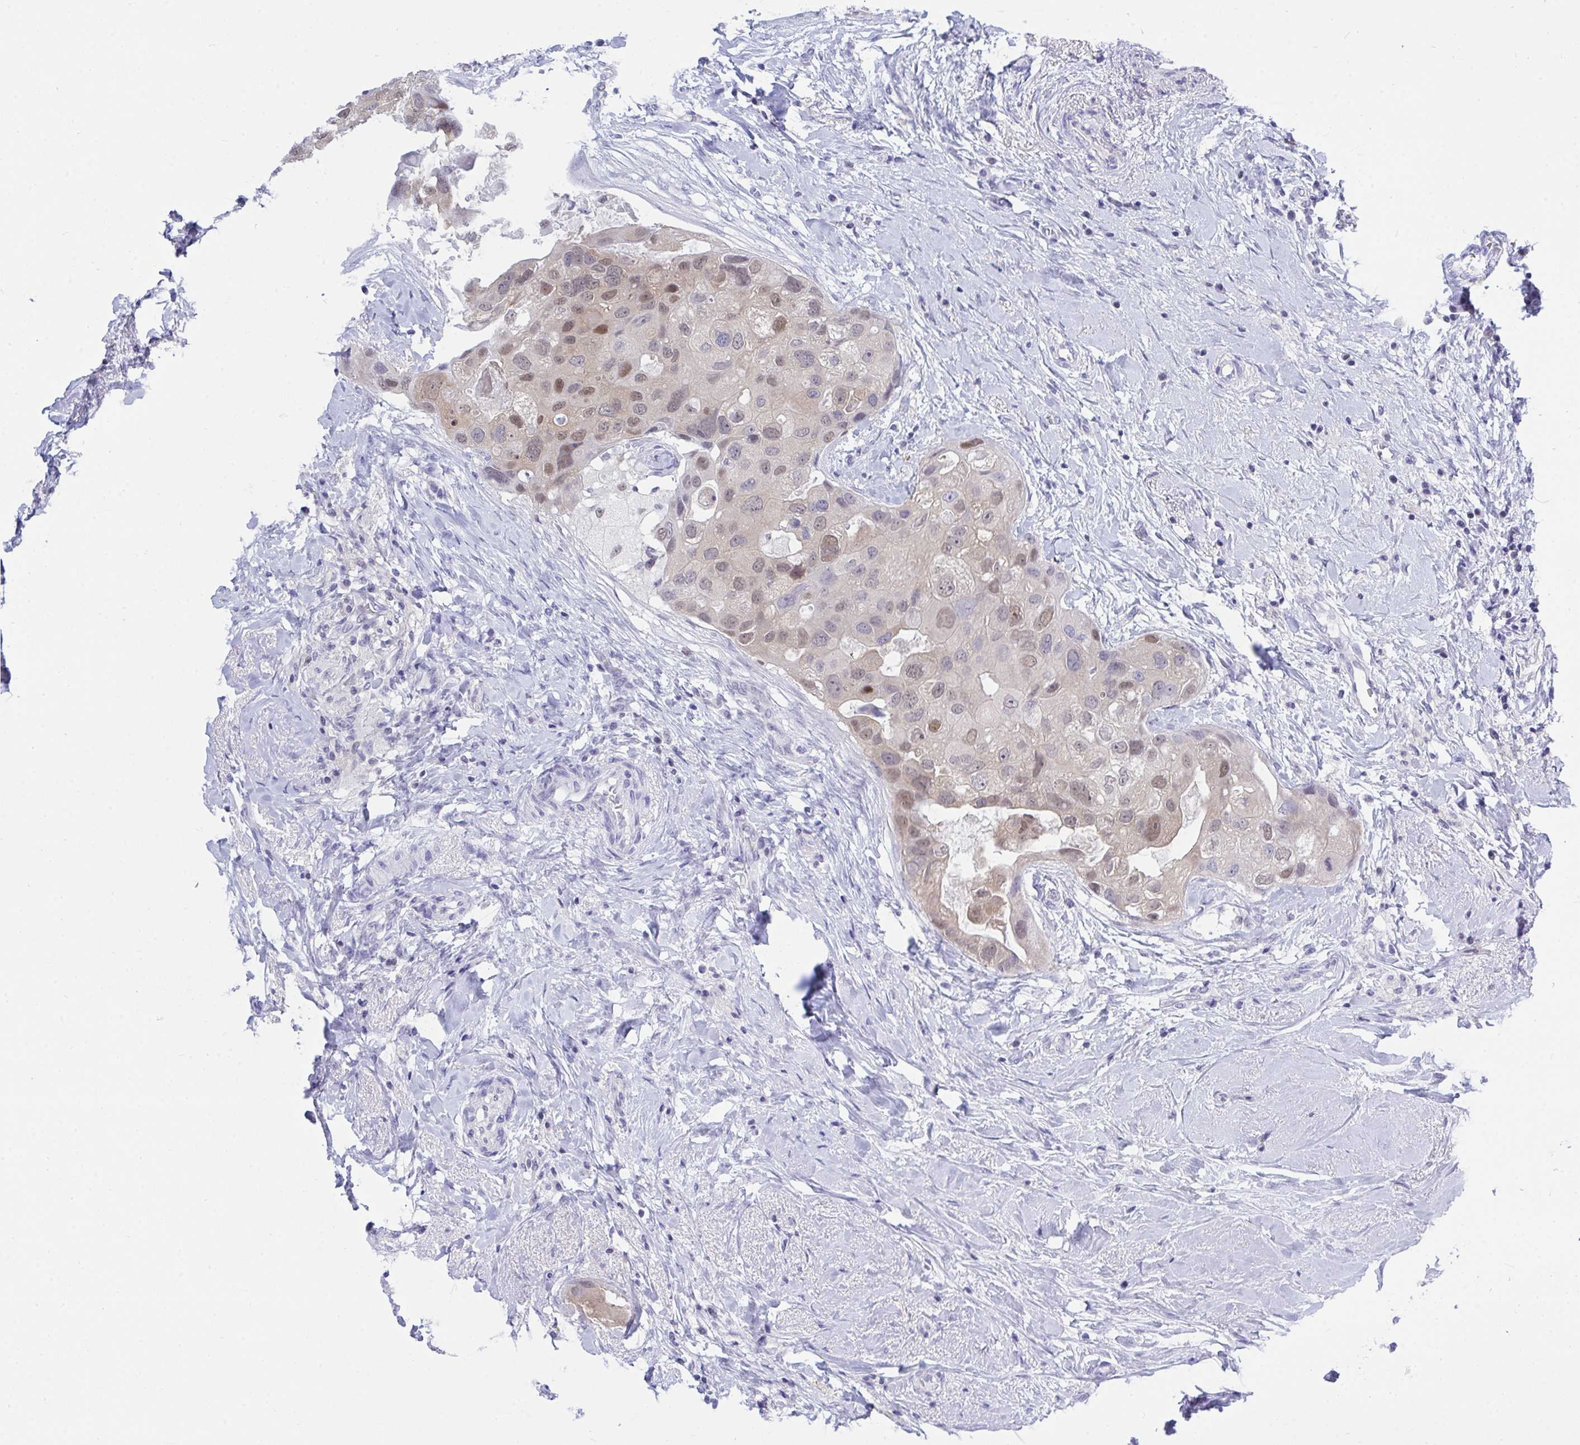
{"staining": {"intensity": "weak", "quantity": "25%-75%", "location": "nuclear"}, "tissue": "breast cancer", "cell_type": "Tumor cells", "image_type": "cancer", "snomed": [{"axis": "morphology", "description": "Duct carcinoma"}, {"axis": "topography", "description": "Breast"}], "caption": "Protein analysis of breast invasive ductal carcinoma tissue demonstrates weak nuclear staining in about 25%-75% of tumor cells. (Brightfield microscopy of DAB IHC at high magnification).", "gene": "THOP1", "patient": {"sex": "female", "age": 43}}